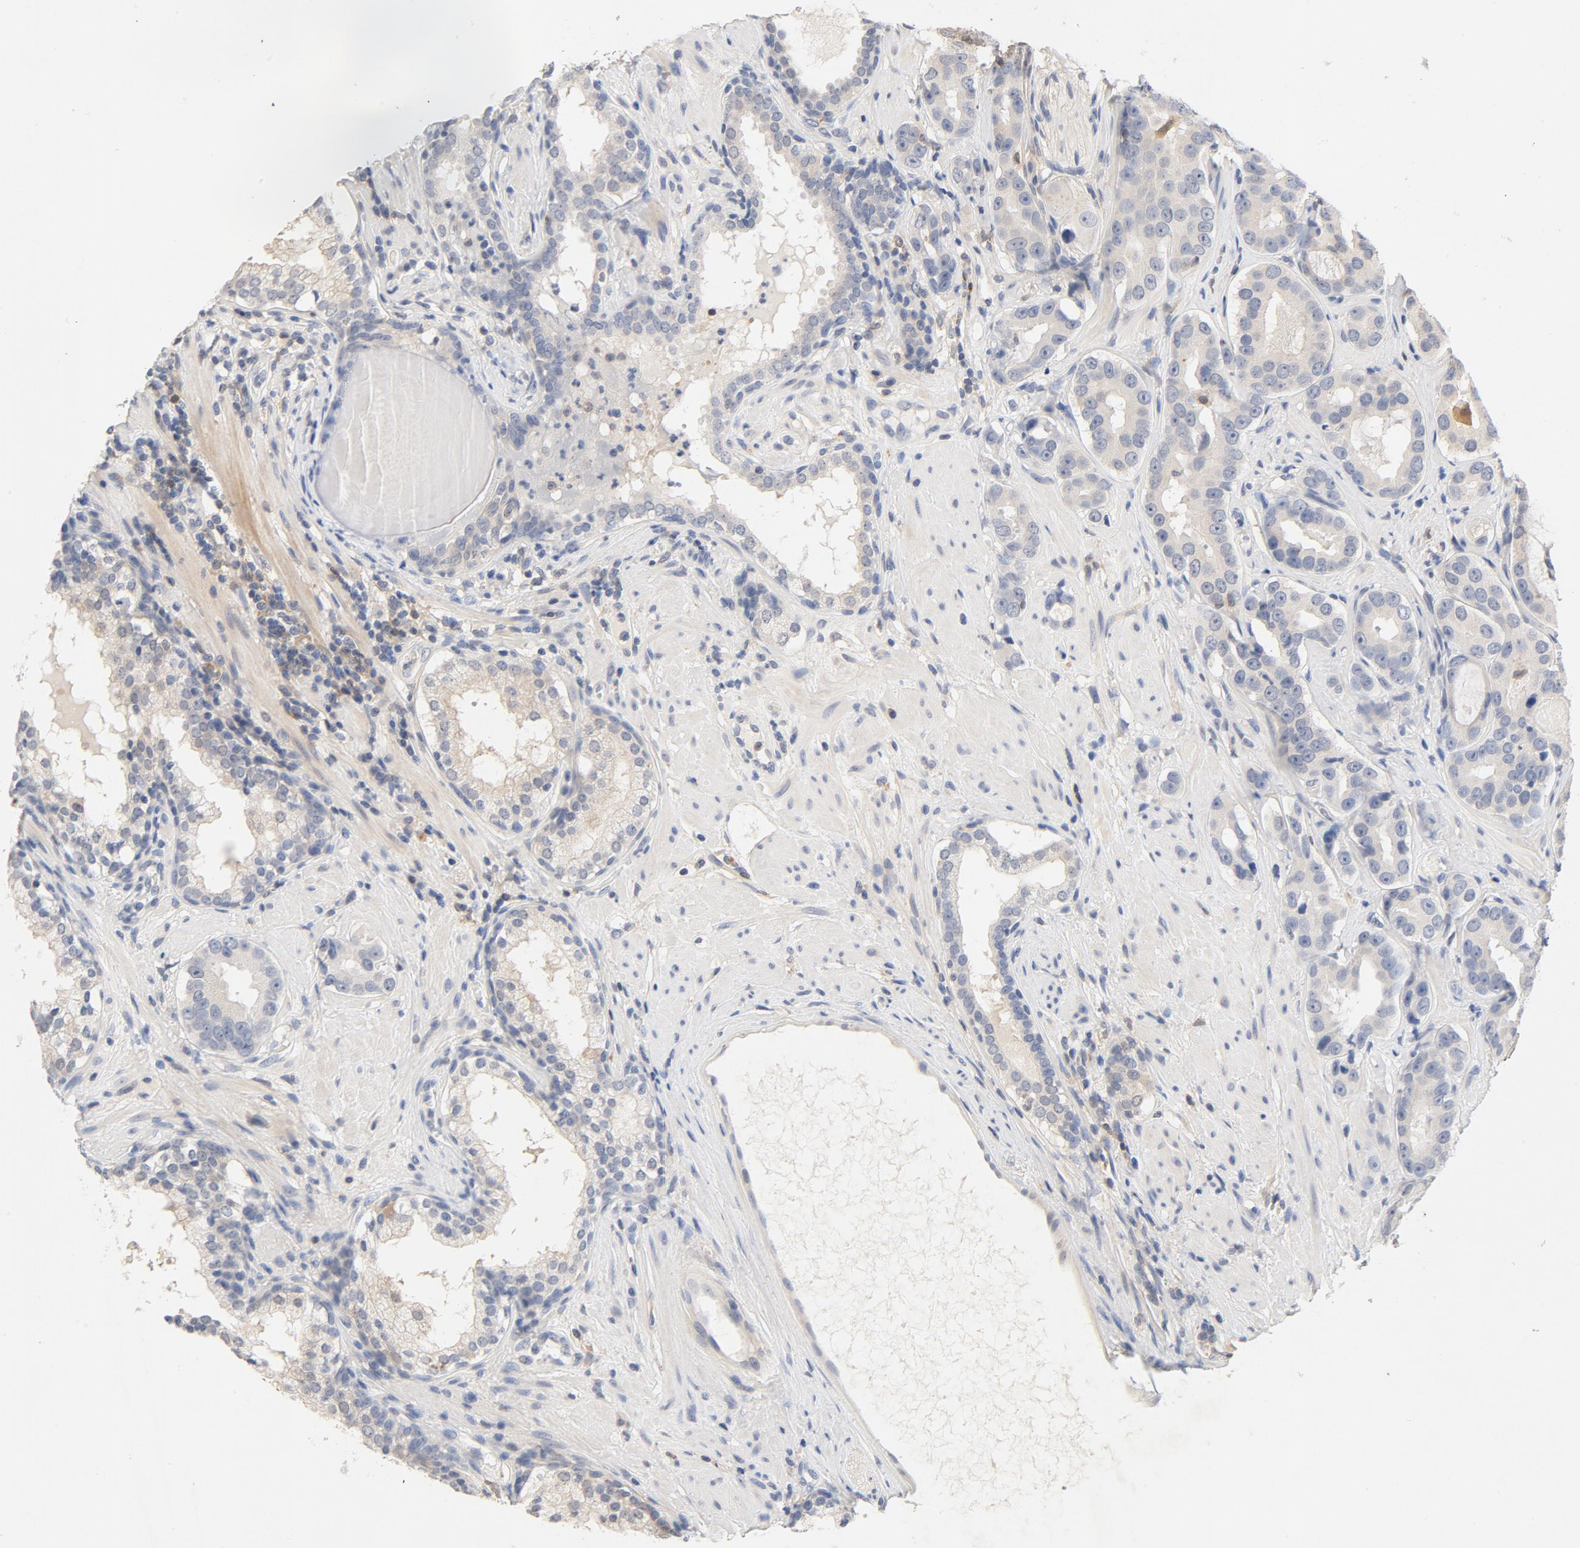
{"staining": {"intensity": "moderate", "quantity": "<25%", "location": "cytoplasmic/membranous"}, "tissue": "prostate cancer", "cell_type": "Tumor cells", "image_type": "cancer", "snomed": [{"axis": "morphology", "description": "Adenocarcinoma, Low grade"}, {"axis": "topography", "description": "Prostate"}], "caption": "Immunohistochemistry histopathology image of neoplastic tissue: prostate adenocarcinoma (low-grade) stained using immunohistochemistry (IHC) reveals low levels of moderate protein expression localized specifically in the cytoplasmic/membranous of tumor cells, appearing as a cytoplasmic/membranous brown color.", "gene": "STAT1", "patient": {"sex": "male", "age": 59}}